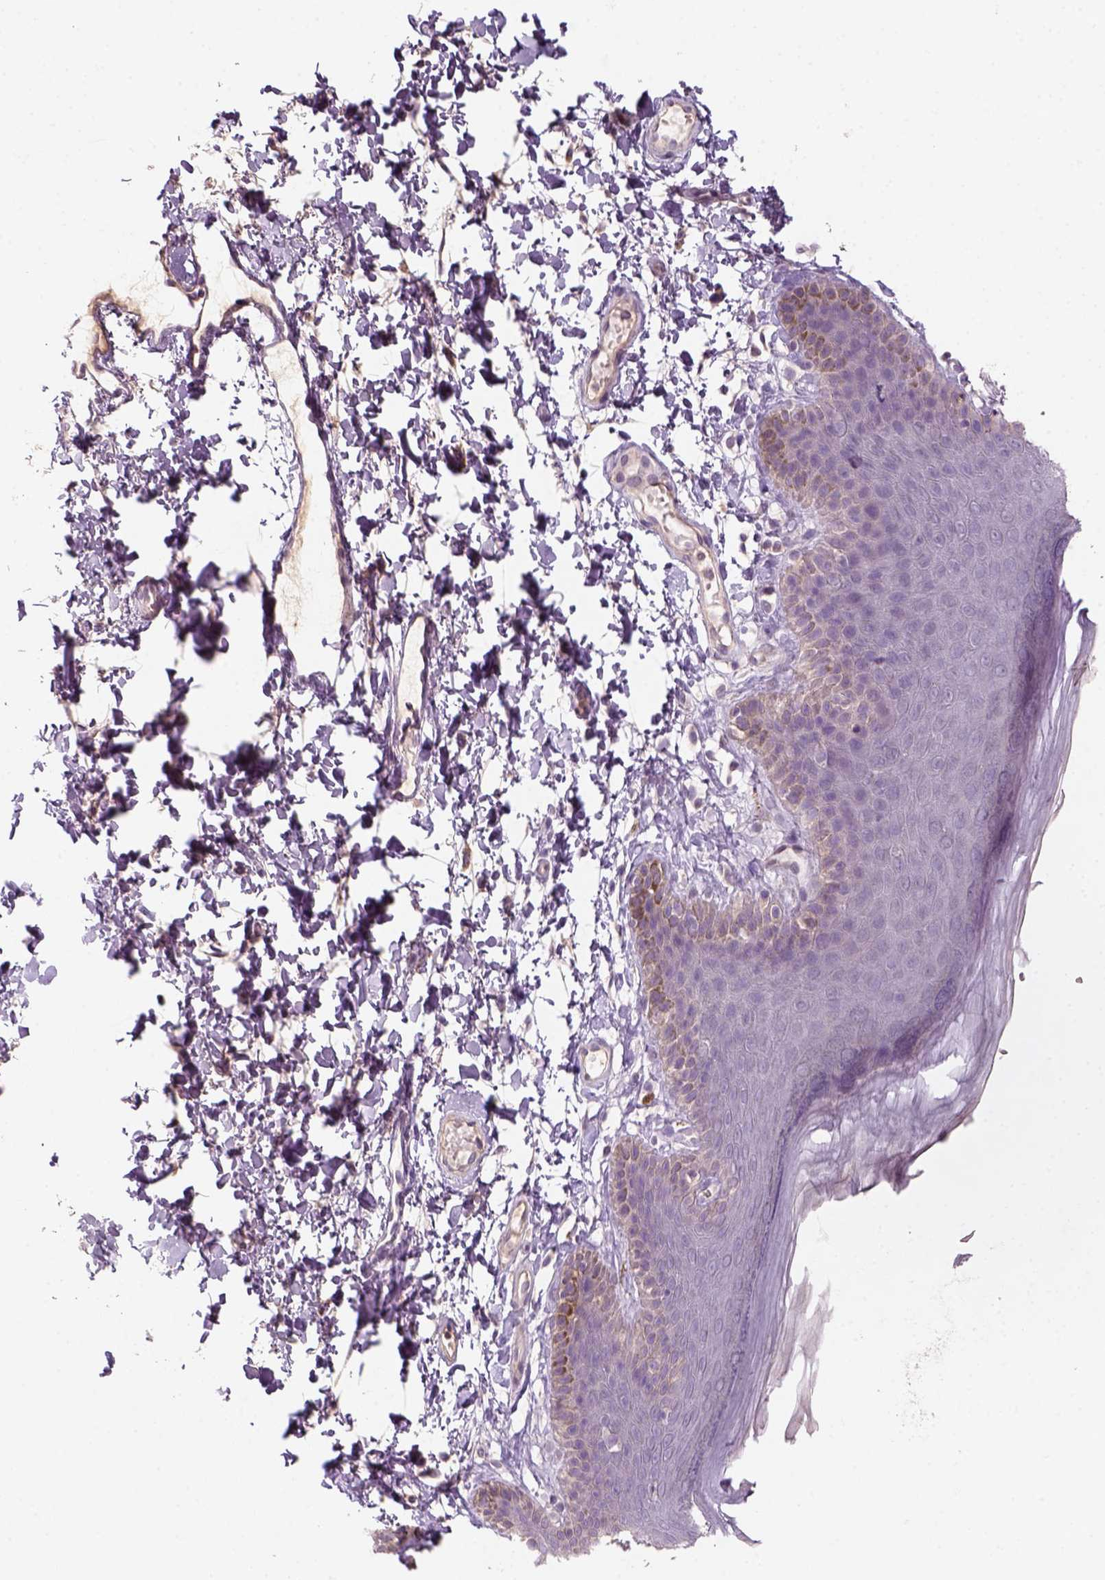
{"staining": {"intensity": "weak", "quantity": "<25%", "location": "cytoplasmic/membranous"}, "tissue": "skin", "cell_type": "Epidermal cells", "image_type": "normal", "snomed": [{"axis": "morphology", "description": "Normal tissue, NOS"}, {"axis": "topography", "description": "Anal"}], "caption": "This is a micrograph of IHC staining of benign skin, which shows no staining in epidermal cells. (Brightfield microscopy of DAB (3,3'-diaminobenzidine) immunohistochemistry (IHC) at high magnification).", "gene": "AQP9", "patient": {"sex": "male", "age": 53}}